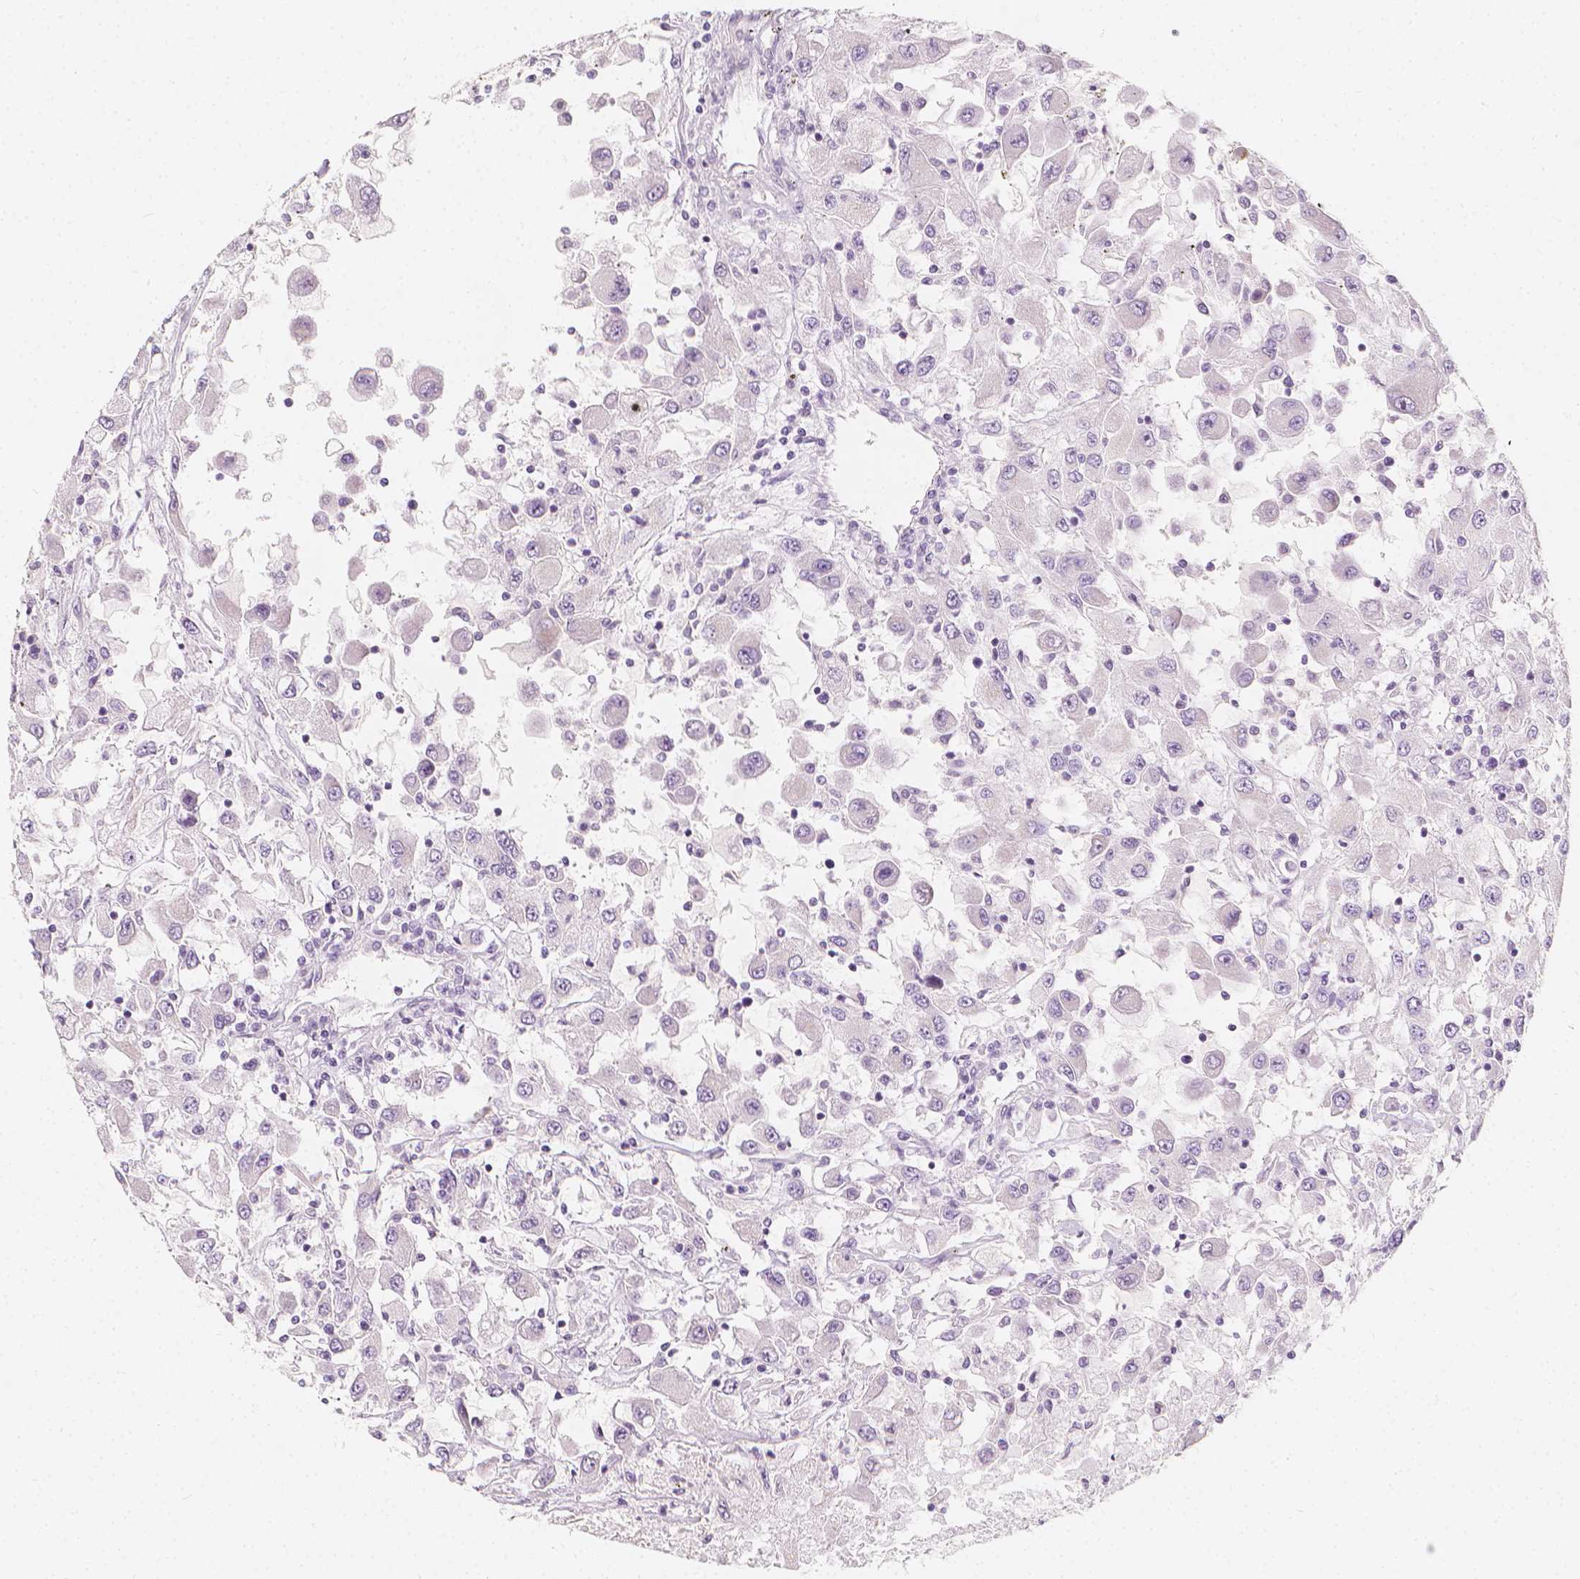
{"staining": {"intensity": "negative", "quantity": "none", "location": "none"}, "tissue": "renal cancer", "cell_type": "Tumor cells", "image_type": "cancer", "snomed": [{"axis": "morphology", "description": "Adenocarcinoma, NOS"}, {"axis": "topography", "description": "Kidney"}], "caption": "Renal cancer (adenocarcinoma) was stained to show a protein in brown. There is no significant expression in tumor cells. (DAB (3,3'-diaminobenzidine) immunohistochemistry with hematoxylin counter stain).", "gene": "RBFOX1", "patient": {"sex": "female", "age": 67}}